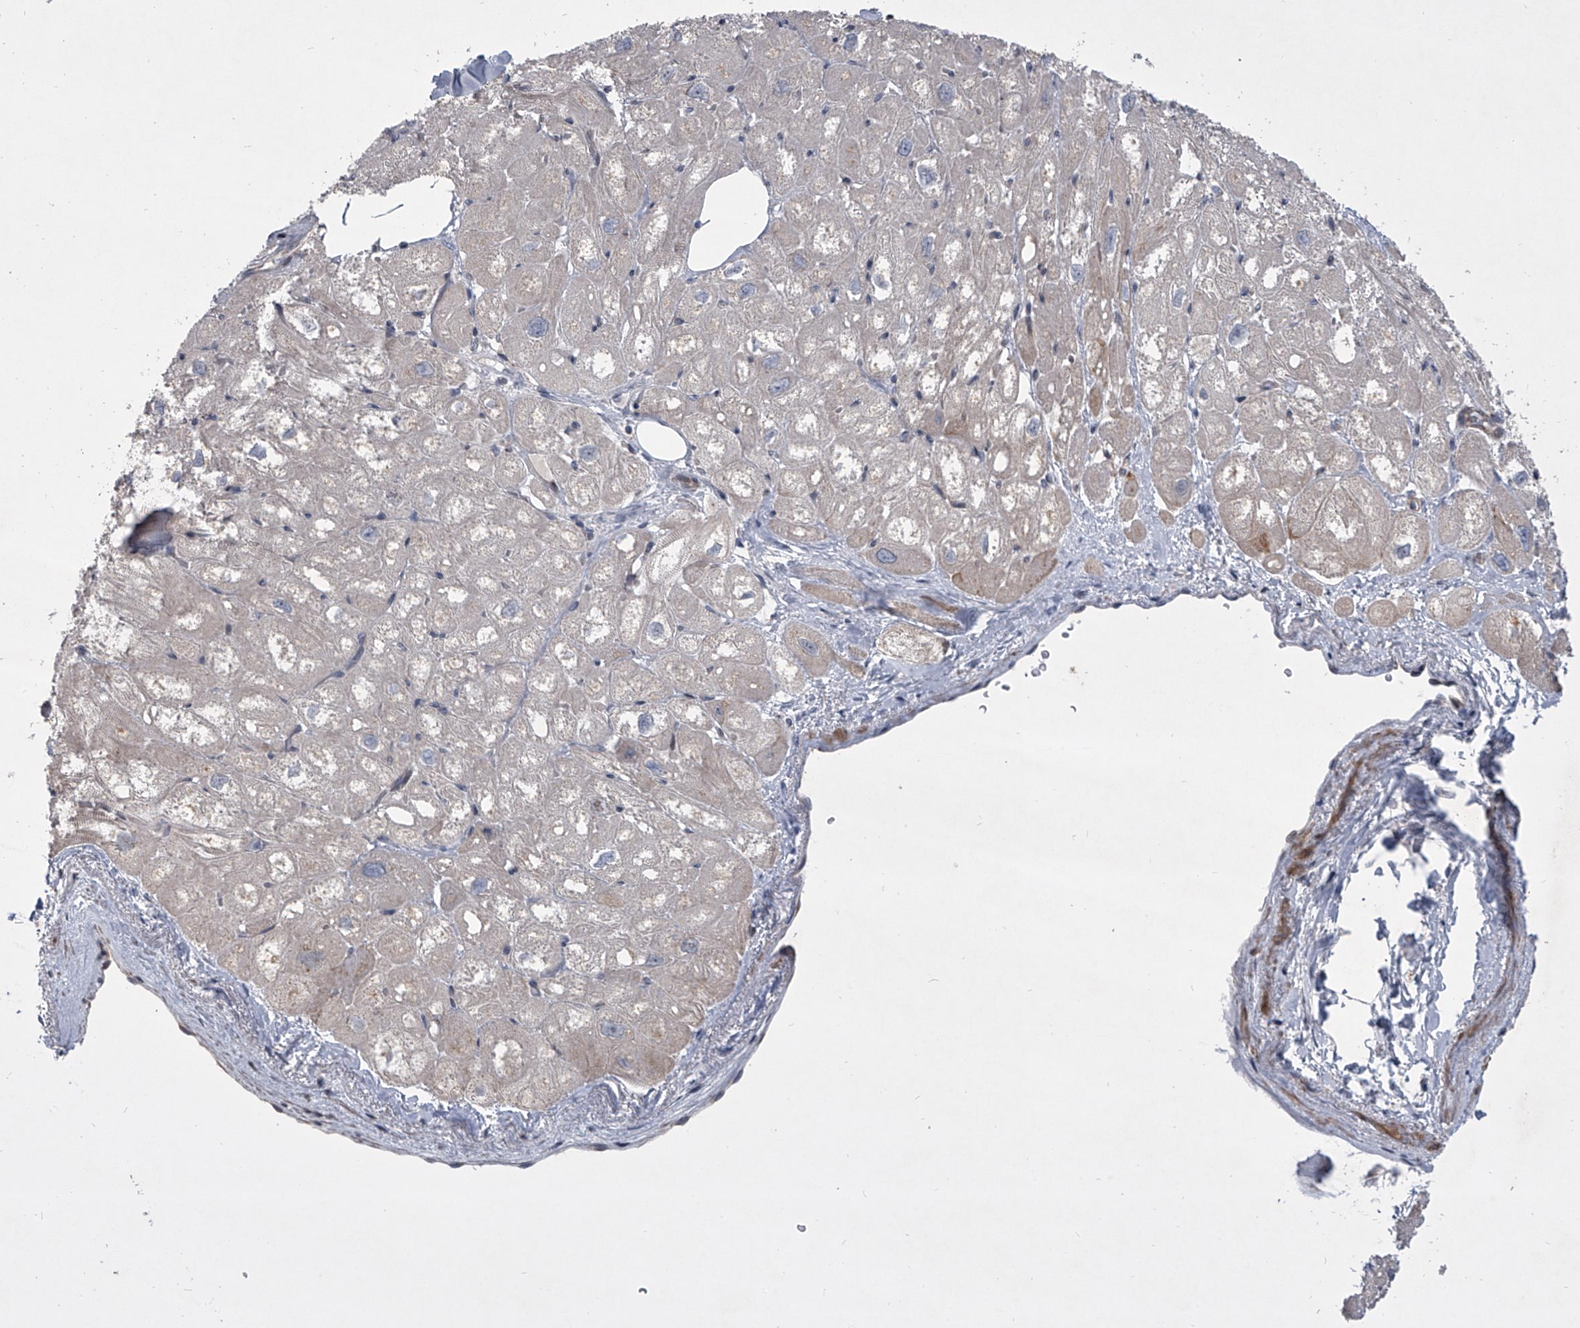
{"staining": {"intensity": "weak", "quantity": "25%-75%", "location": "cytoplasmic/membranous"}, "tissue": "heart muscle", "cell_type": "Cardiomyocytes", "image_type": "normal", "snomed": [{"axis": "morphology", "description": "Normal tissue, NOS"}, {"axis": "topography", "description": "Heart"}], "caption": "Immunohistochemical staining of normal human heart muscle demonstrates low levels of weak cytoplasmic/membranous staining in approximately 25%-75% of cardiomyocytes. (IHC, brightfield microscopy, high magnification).", "gene": "HEATR6", "patient": {"sex": "male", "age": 50}}